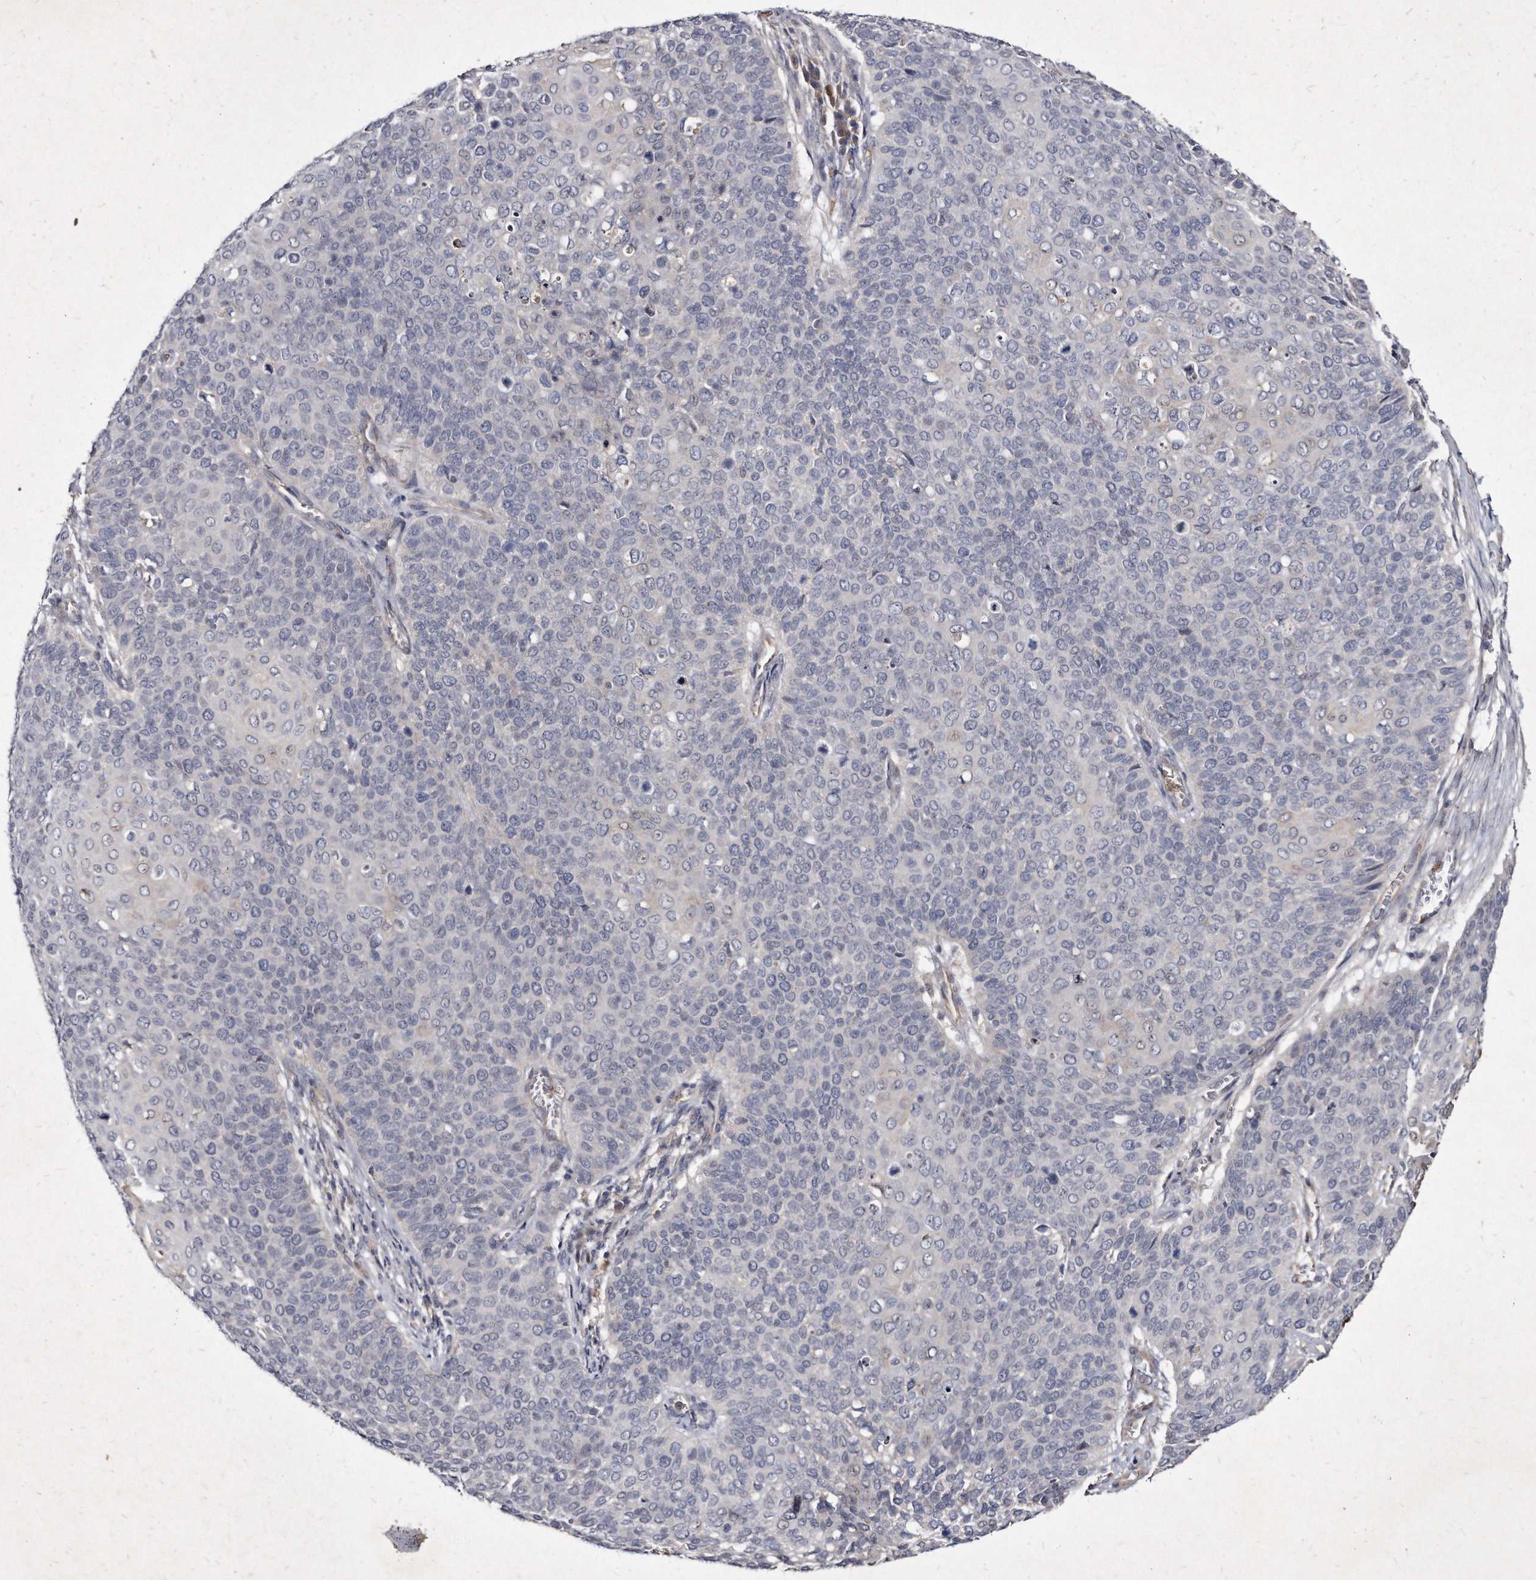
{"staining": {"intensity": "negative", "quantity": "none", "location": "none"}, "tissue": "cervical cancer", "cell_type": "Tumor cells", "image_type": "cancer", "snomed": [{"axis": "morphology", "description": "Squamous cell carcinoma, NOS"}, {"axis": "topography", "description": "Cervix"}], "caption": "This is an IHC image of human cervical squamous cell carcinoma. There is no positivity in tumor cells.", "gene": "KLHDC3", "patient": {"sex": "female", "age": 39}}